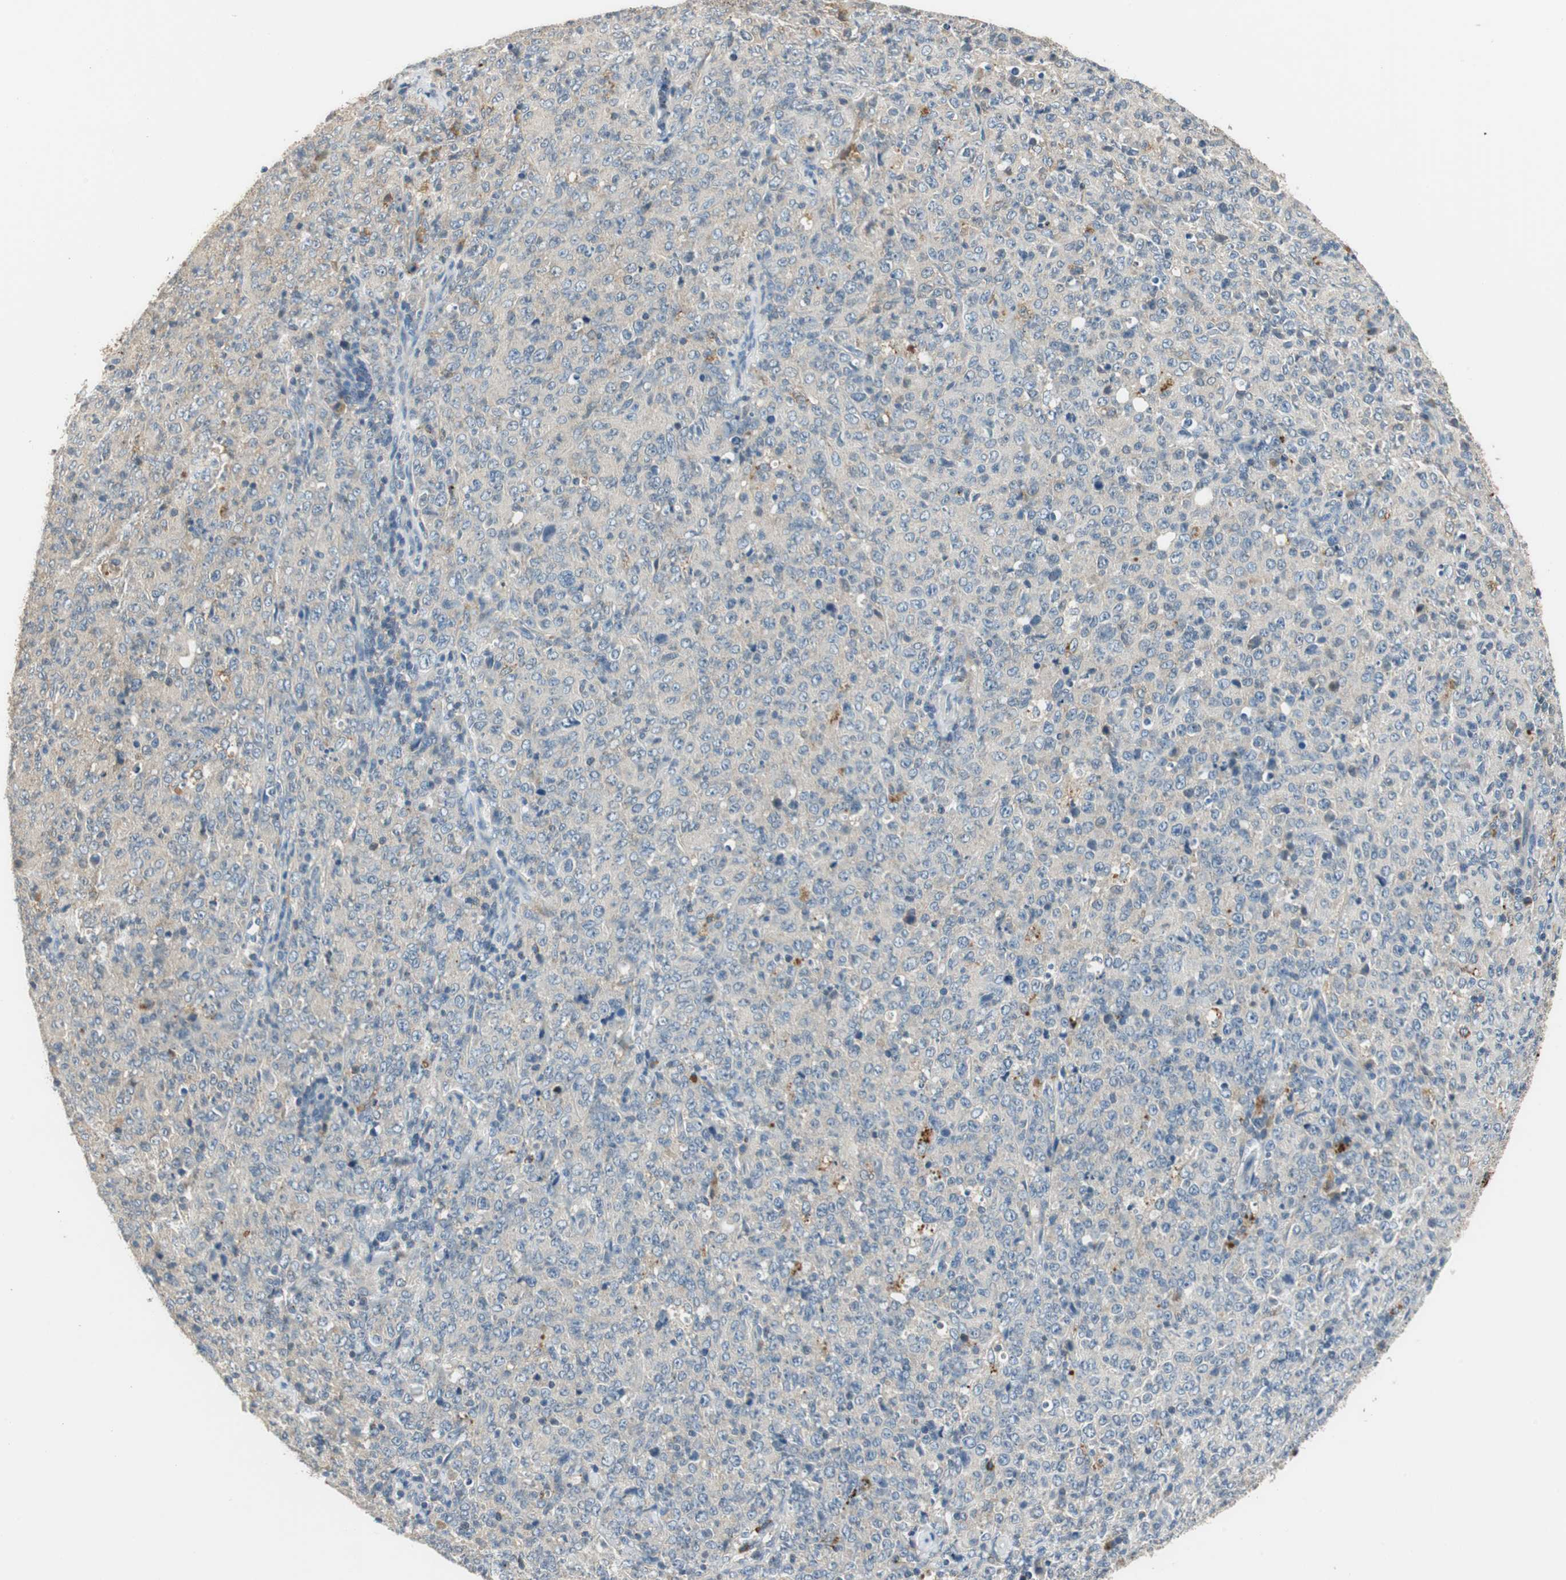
{"staining": {"intensity": "weak", "quantity": "25%-75%", "location": "cytoplasmic/membranous"}, "tissue": "lymphoma", "cell_type": "Tumor cells", "image_type": "cancer", "snomed": [{"axis": "morphology", "description": "Malignant lymphoma, non-Hodgkin's type, High grade"}, {"axis": "topography", "description": "Tonsil"}], "caption": "Weak cytoplasmic/membranous staining is seen in about 25%-75% of tumor cells in lymphoma. The protein of interest is stained brown, and the nuclei are stained in blue (DAB (3,3'-diaminobenzidine) IHC with brightfield microscopy, high magnification).", "gene": "NIT1", "patient": {"sex": "female", "age": 36}}